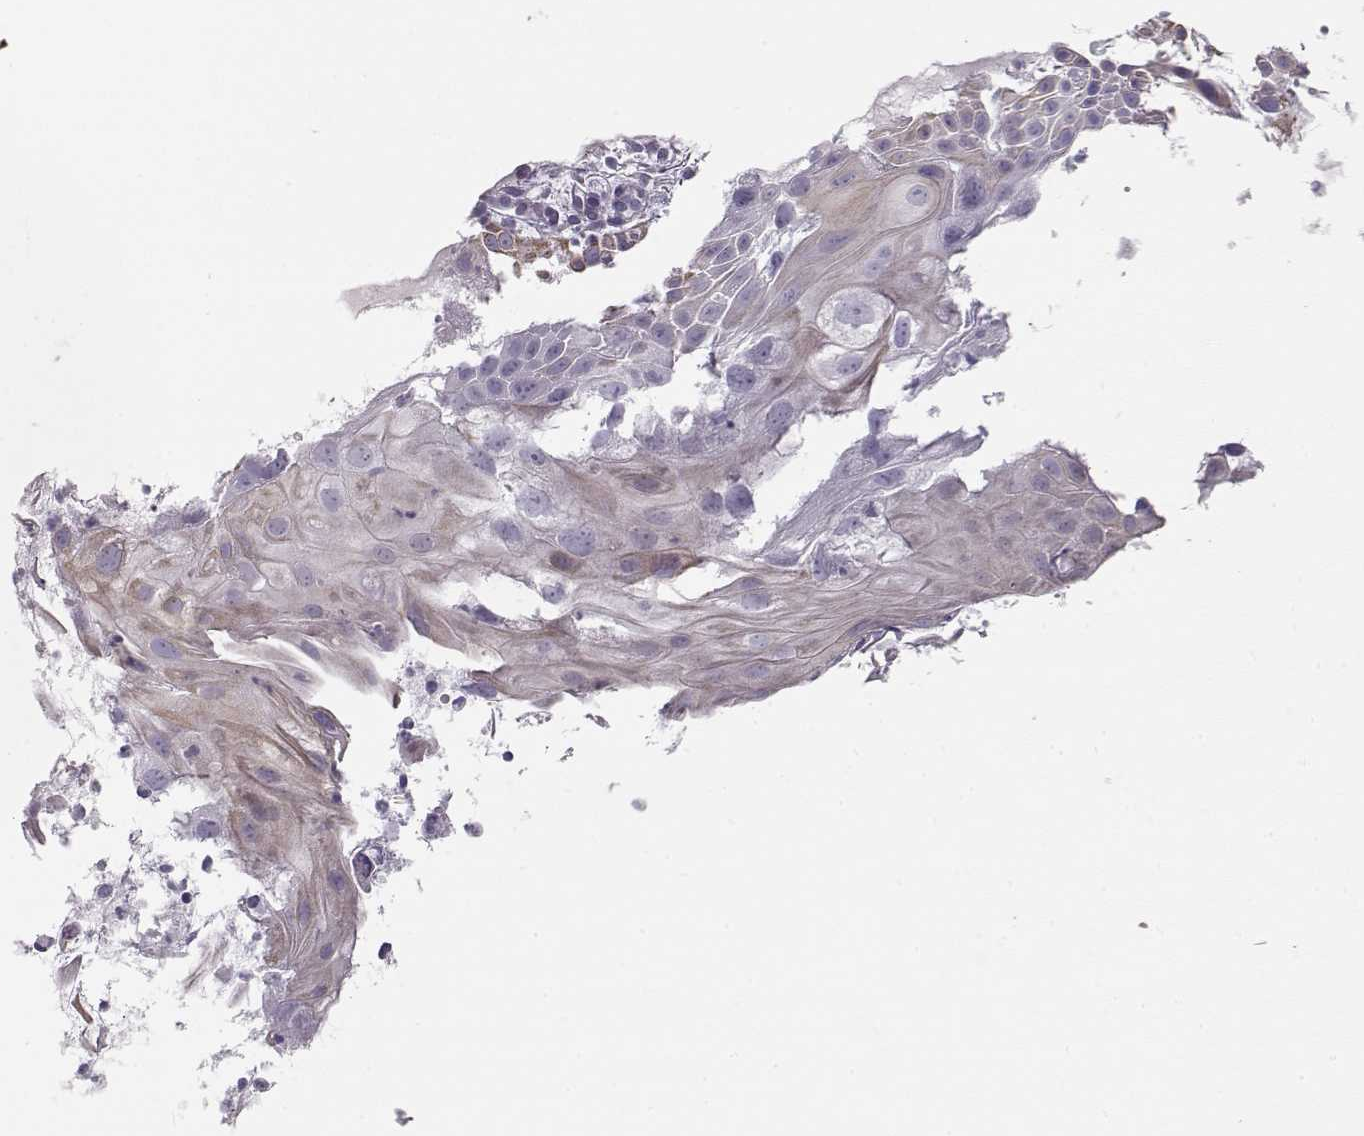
{"staining": {"intensity": "negative", "quantity": "none", "location": "none"}, "tissue": "cervical cancer", "cell_type": "Tumor cells", "image_type": "cancer", "snomed": [{"axis": "morphology", "description": "Squamous cell carcinoma, NOS"}, {"axis": "topography", "description": "Cervix"}], "caption": "Tumor cells show no significant protein staining in cervical squamous cell carcinoma.", "gene": "S100B", "patient": {"sex": "female", "age": 53}}